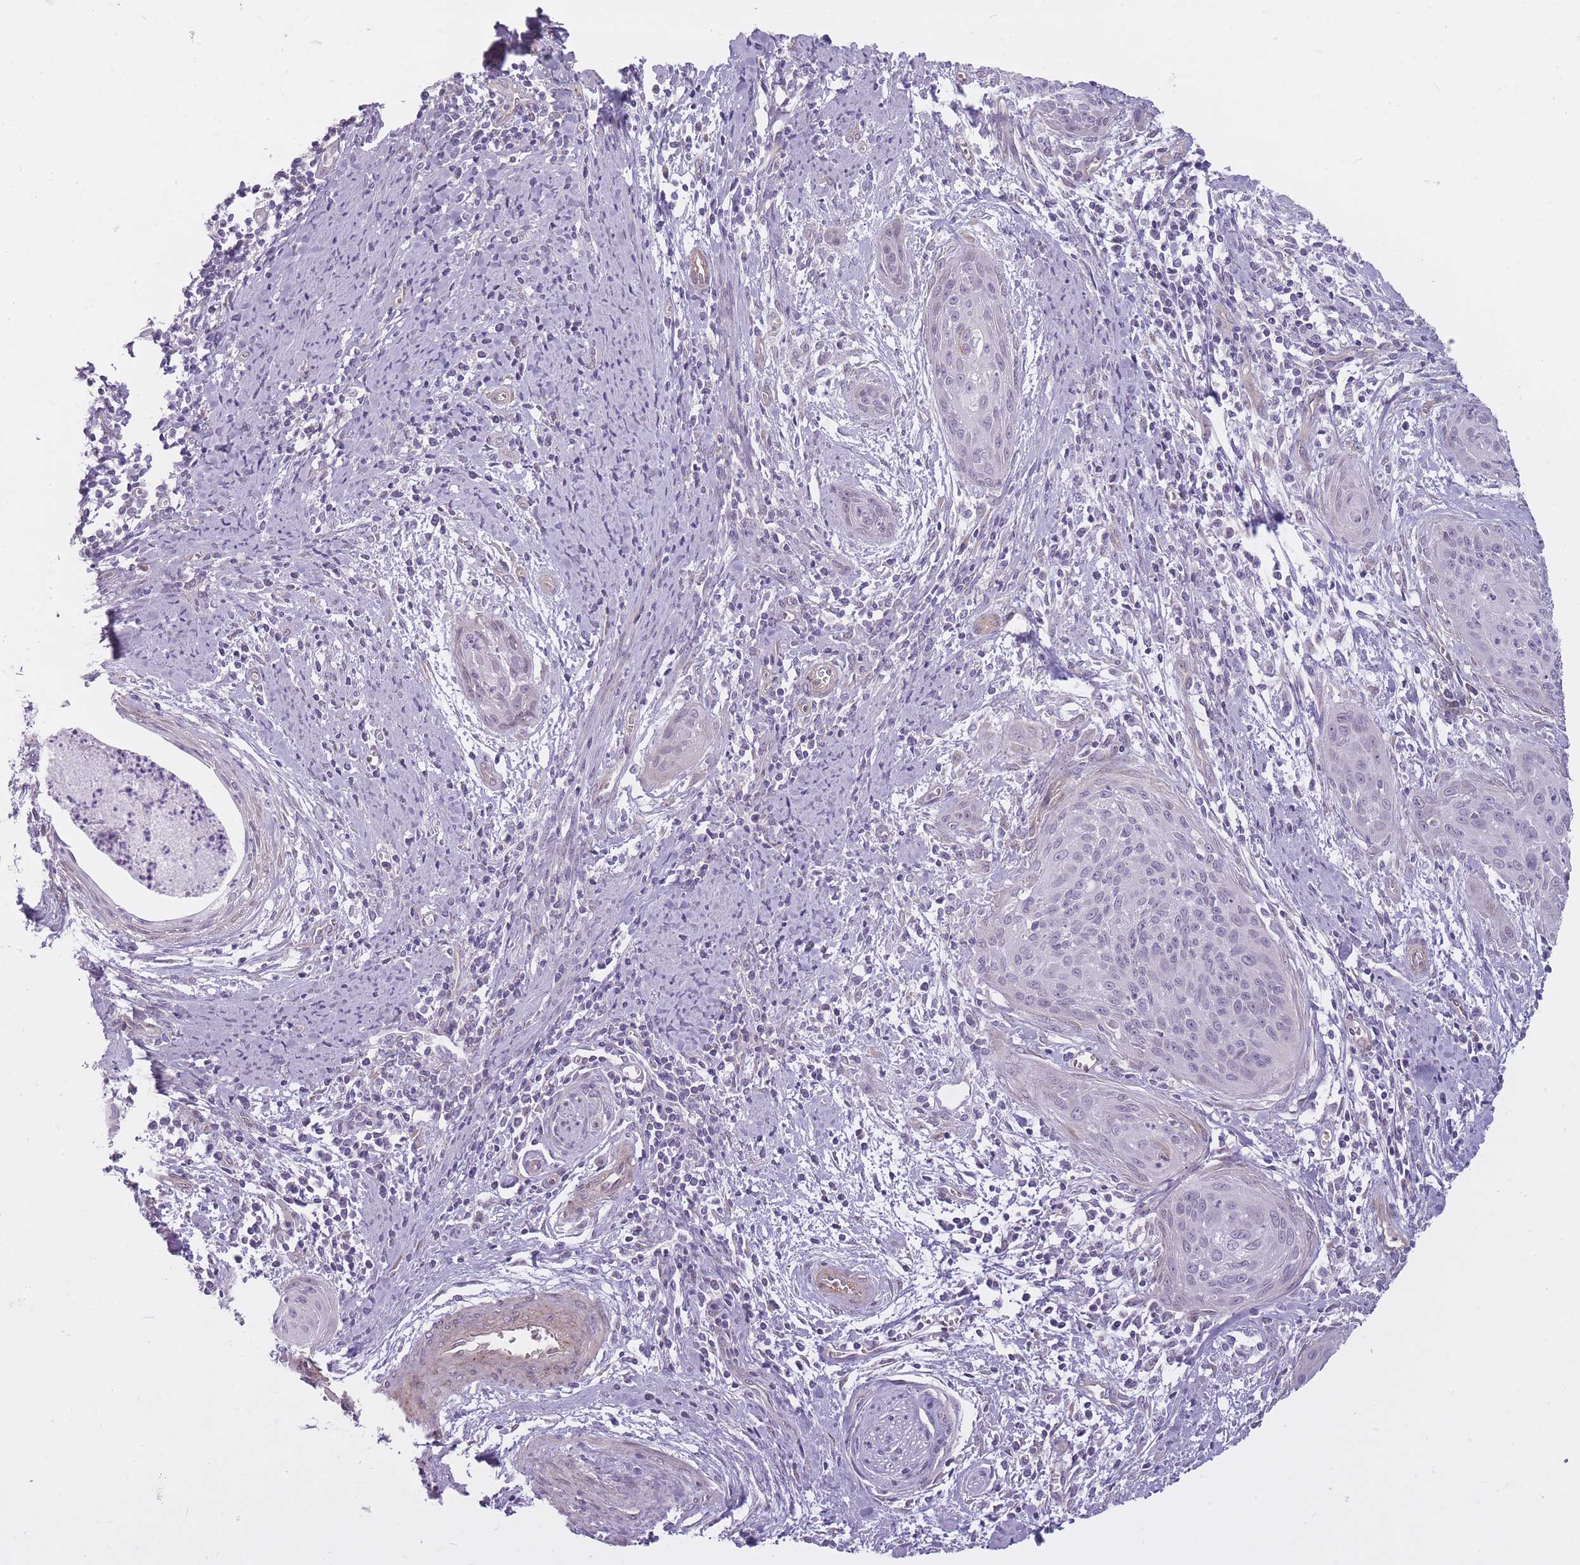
{"staining": {"intensity": "negative", "quantity": "none", "location": "none"}, "tissue": "cervical cancer", "cell_type": "Tumor cells", "image_type": "cancer", "snomed": [{"axis": "morphology", "description": "Squamous cell carcinoma, NOS"}, {"axis": "topography", "description": "Cervix"}], "caption": "Immunohistochemistry (IHC) image of squamous cell carcinoma (cervical) stained for a protein (brown), which demonstrates no staining in tumor cells. The staining is performed using DAB brown chromogen with nuclei counter-stained in using hematoxylin.", "gene": "PGRMC2", "patient": {"sex": "female", "age": 55}}